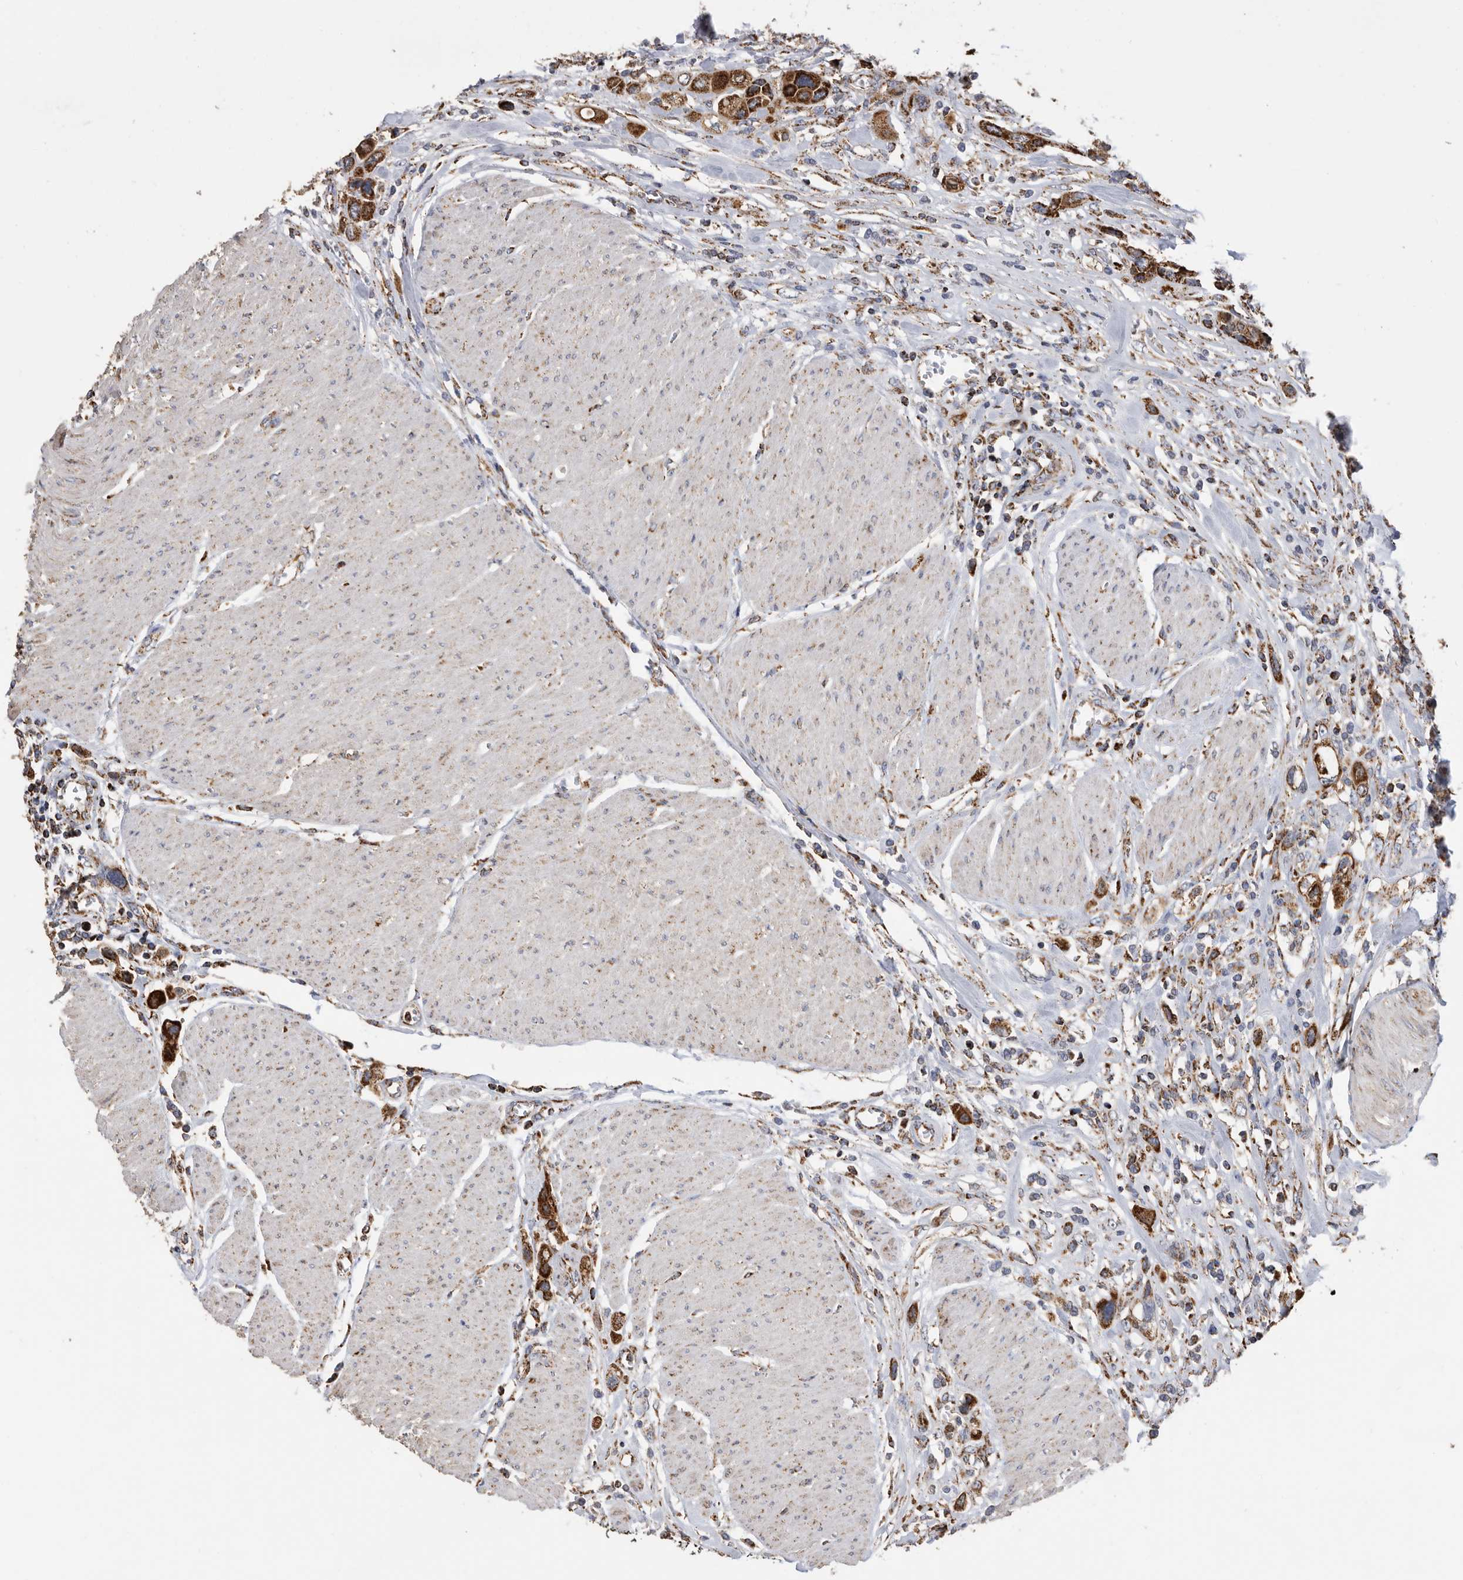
{"staining": {"intensity": "strong", "quantity": ">75%", "location": "cytoplasmic/membranous"}, "tissue": "urothelial cancer", "cell_type": "Tumor cells", "image_type": "cancer", "snomed": [{"axis": "morphology", "description": "Urothelial carcinoma, High grade"}, {"axis": "topography", "description": "Urinary bladder"}], "caption": "This micrograph displays IHC staining of human urothelial cancer, with high strong cytoplasmic/membranous positivity in about >75% of tumor cells.", "gene": "WFDC1", "patient": {"sex": "male", "age": 50}}